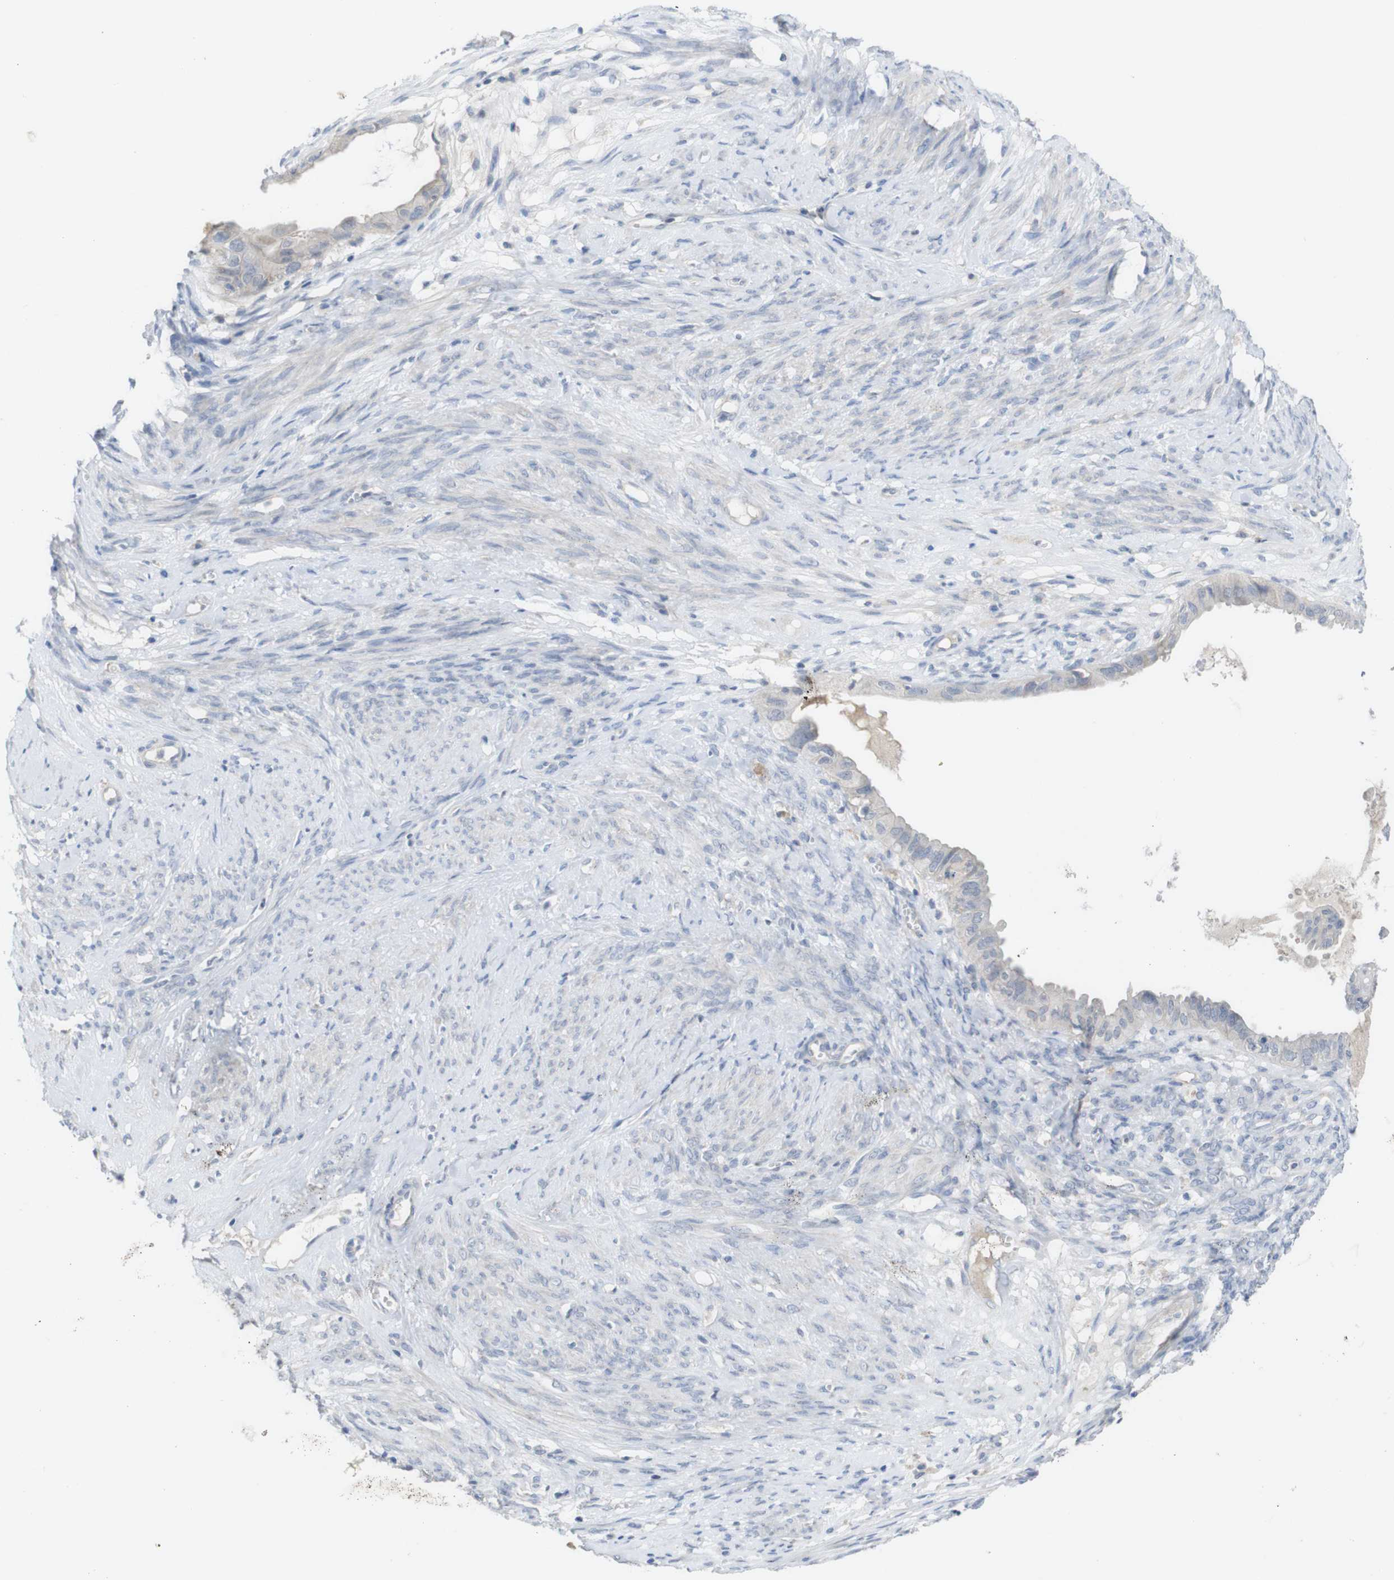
{"staining": {"intensity": "negative", "quantity": "none", "location": "none"}, "tissue": "cervical cancer", "cell_type": "Tumor cells", "image_type": "cancer", "snomed": [{"axis": "morphology", "description": "Normal tissue, NOS"}, {"axis": "morphology", "description": "Adenocarcinoma, NOS"}, {"axis": "topography", "description": "Cervix"}, {"axis": "topography", "description": "Endometrium"}], "caption": "Immunohistochemistry (IHC) photomicrograph of adenocarcinoma (cervical) stained for a protein (brown), which displays no positivity in tumor cells. Nuclei are stained in blue.", "gene": "SLAMF7", "patient": {"sex": "female", "age": 86}}